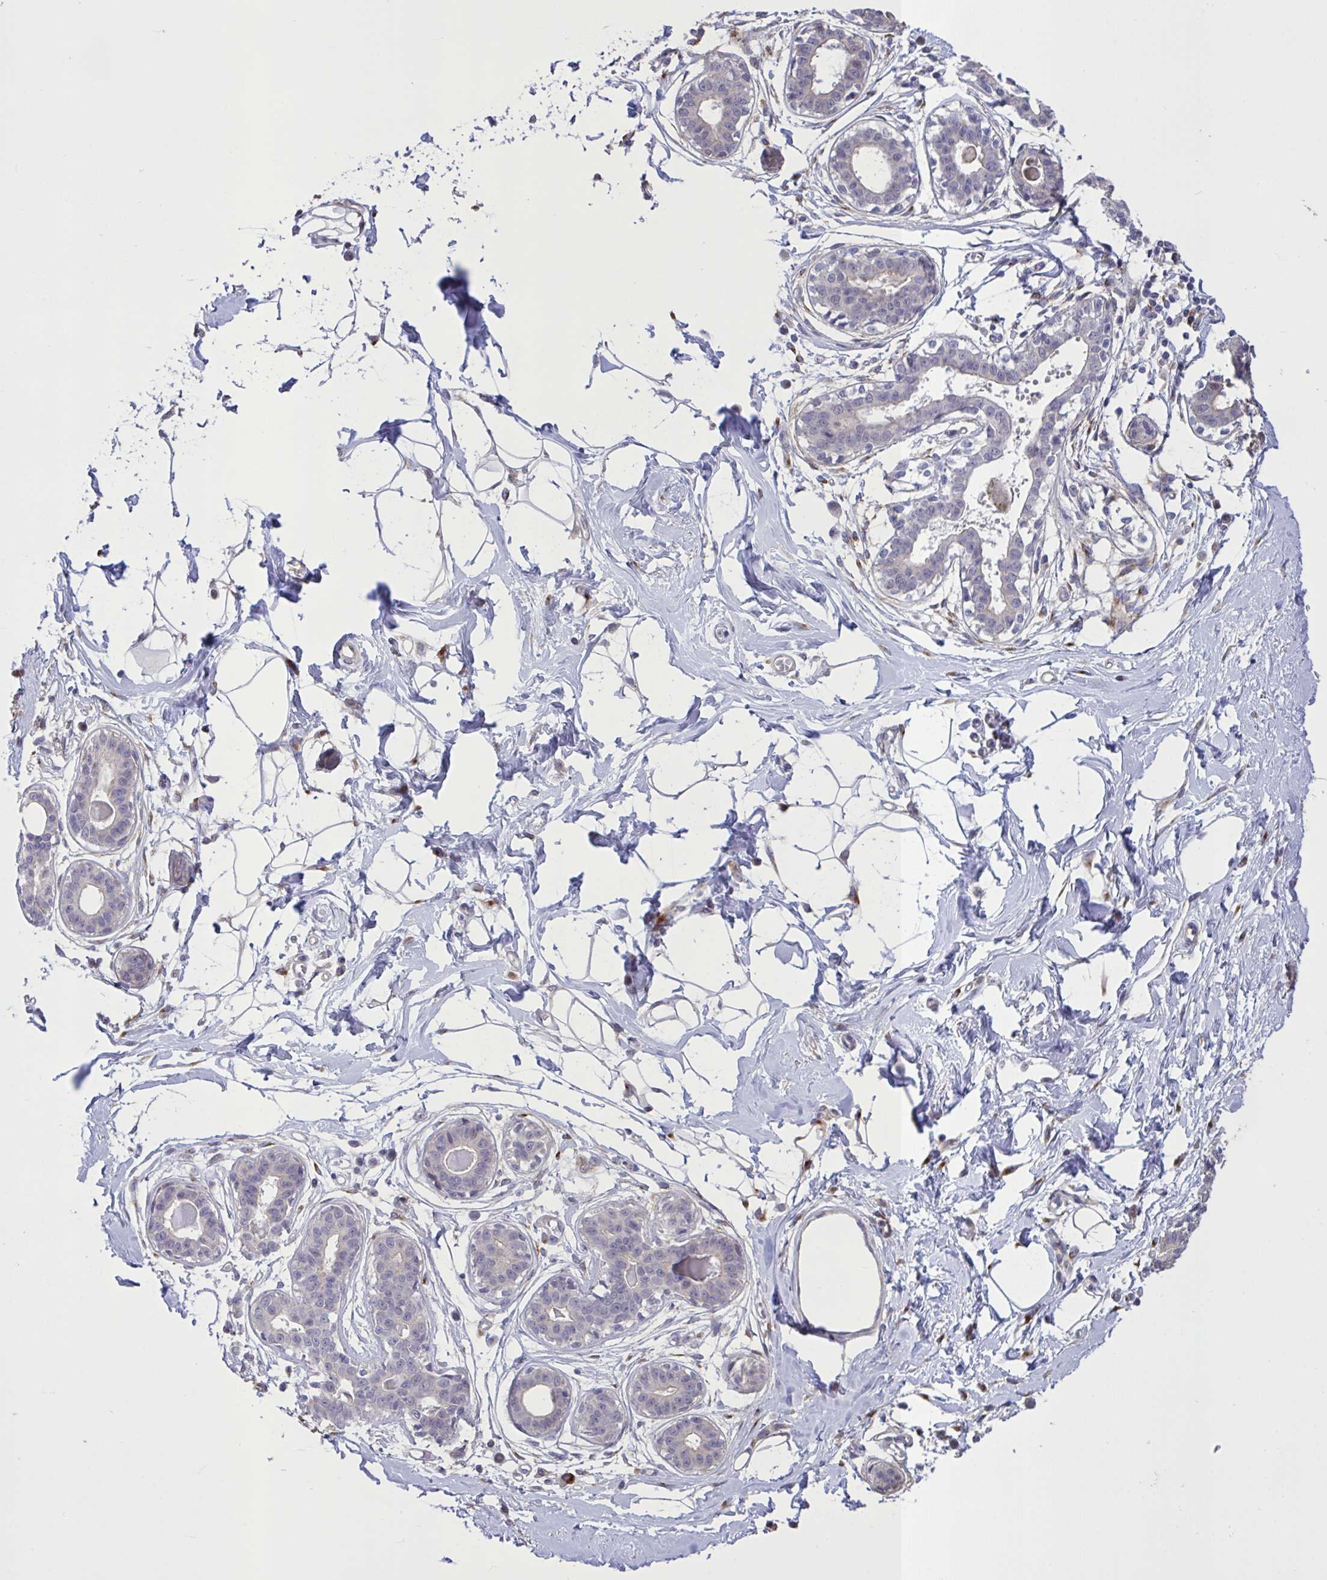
{"staining": {"intensity": "negative", "quantity": "none", "location": "none"}, "tissue": "breast", "cell_type": "Adipocytes", "image_type": "normal", "snomed": [{"axis": "morphology", "description": "Normal tissue, NOS"}, {"axis": "topography", "description": "Breast"}], "caption": "Immunohistochemistry image of unremarkable human breast stained for a protein (brown), which demonstrates no positivity in adipocytes.", "gene": "MRGPRX2", "patient": {"sex": "female", "age": 45}}